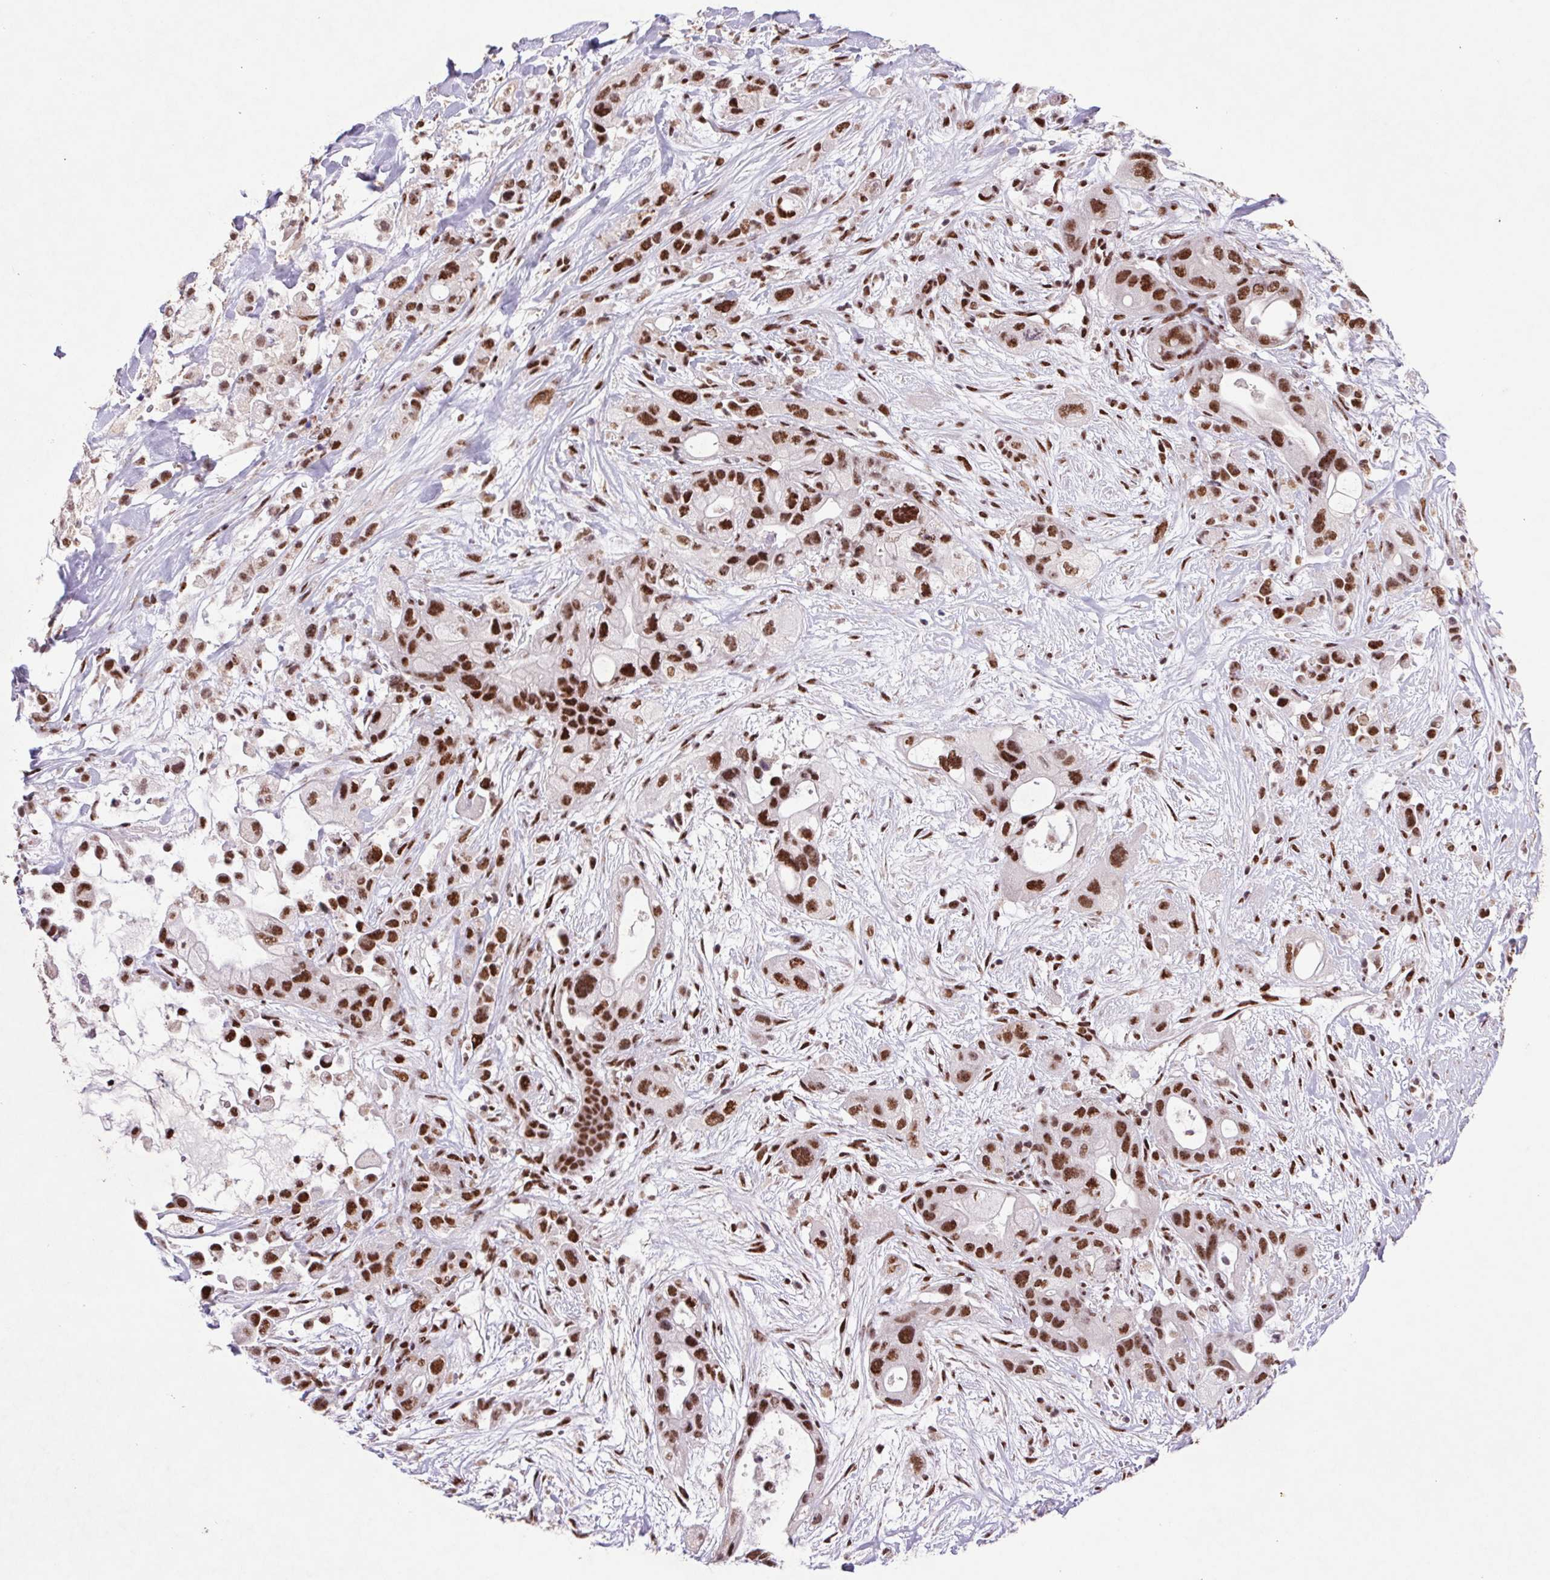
{"staining": {"intensity": "strong", "quantity": ">75%", "location": "nuclear"}, "tissue": "pancreatic cancer", "cell_type": "Tumor cells", "image_type": "cancer", "snomed": [{"axis": "morphology", "description": "Adenocarcinoma, NOS"}, {"axis": "topography", "description": "Pancreas"}], "caption": "DAB immunohistochemical staining of pancreatic adenocarcinoma demonstrates strong nuclear protein staining in approximately >75% of tumor cells. (DAB (3,3'-diaminobenzidine) IHC, brown staining for protein, blue staining for nuclei).", "gene": "LDLRAD4", "patient": {"sex": "male", "age": 44}}